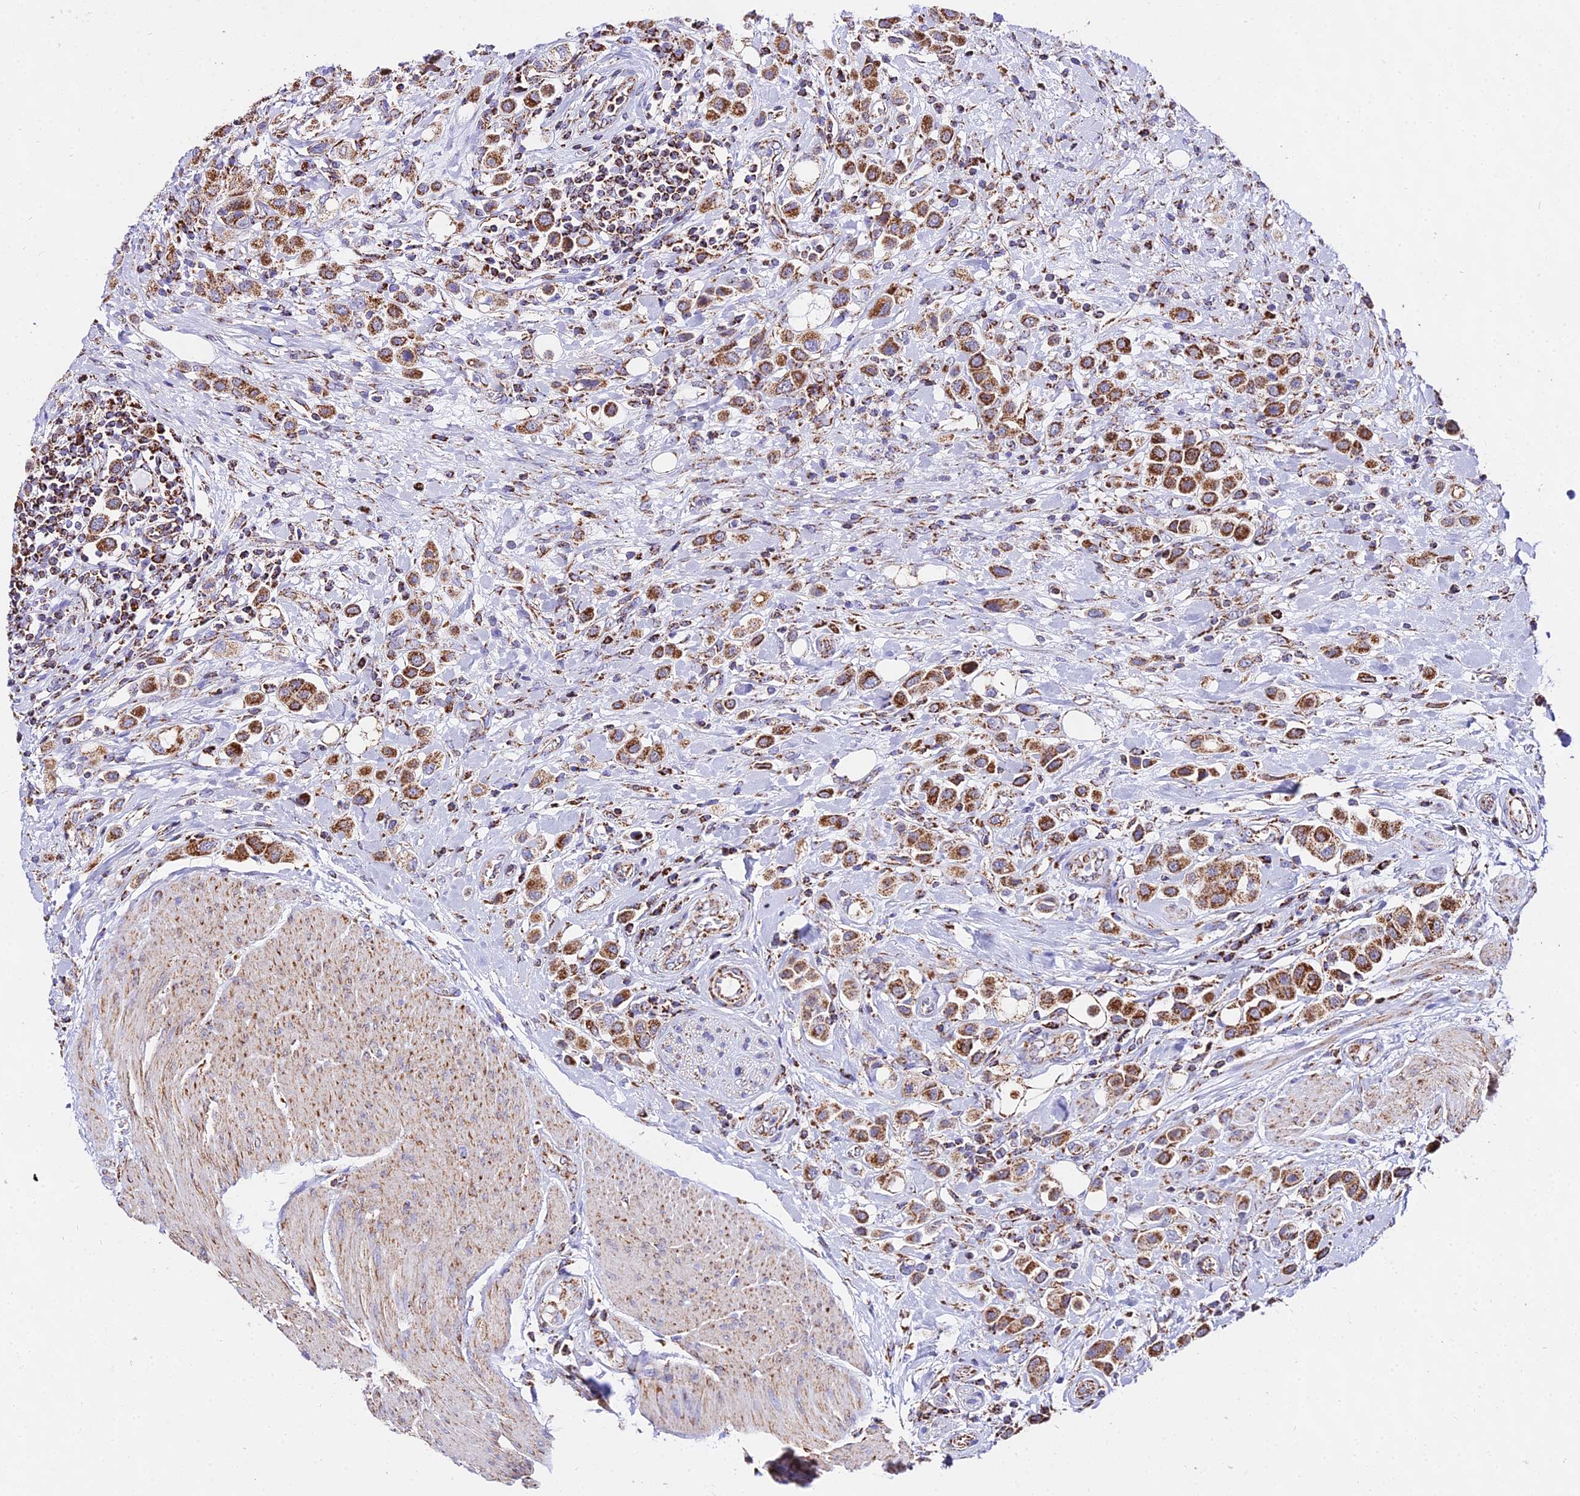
{"staining": {"intensity": "moderate", "quantity": ">75%", "location": "cytoplasmic/membranous"}, "tissue": "urothelial cancer", "cell_type": "Tumor cells", "image_type": "cancer", "snomed": [{"axis": "morphology", "description": "Urothelial carcinoma, High grade"}, {"axis": "topography", "description": "Urinary bladder"}], "caption": "Urothelial carcinoma (high-grade) stained with a protein marker exhibits moderate staining in tumor cells.", "gene": "ATP5PD", "patient": {"sex": "male", "age": 50}}